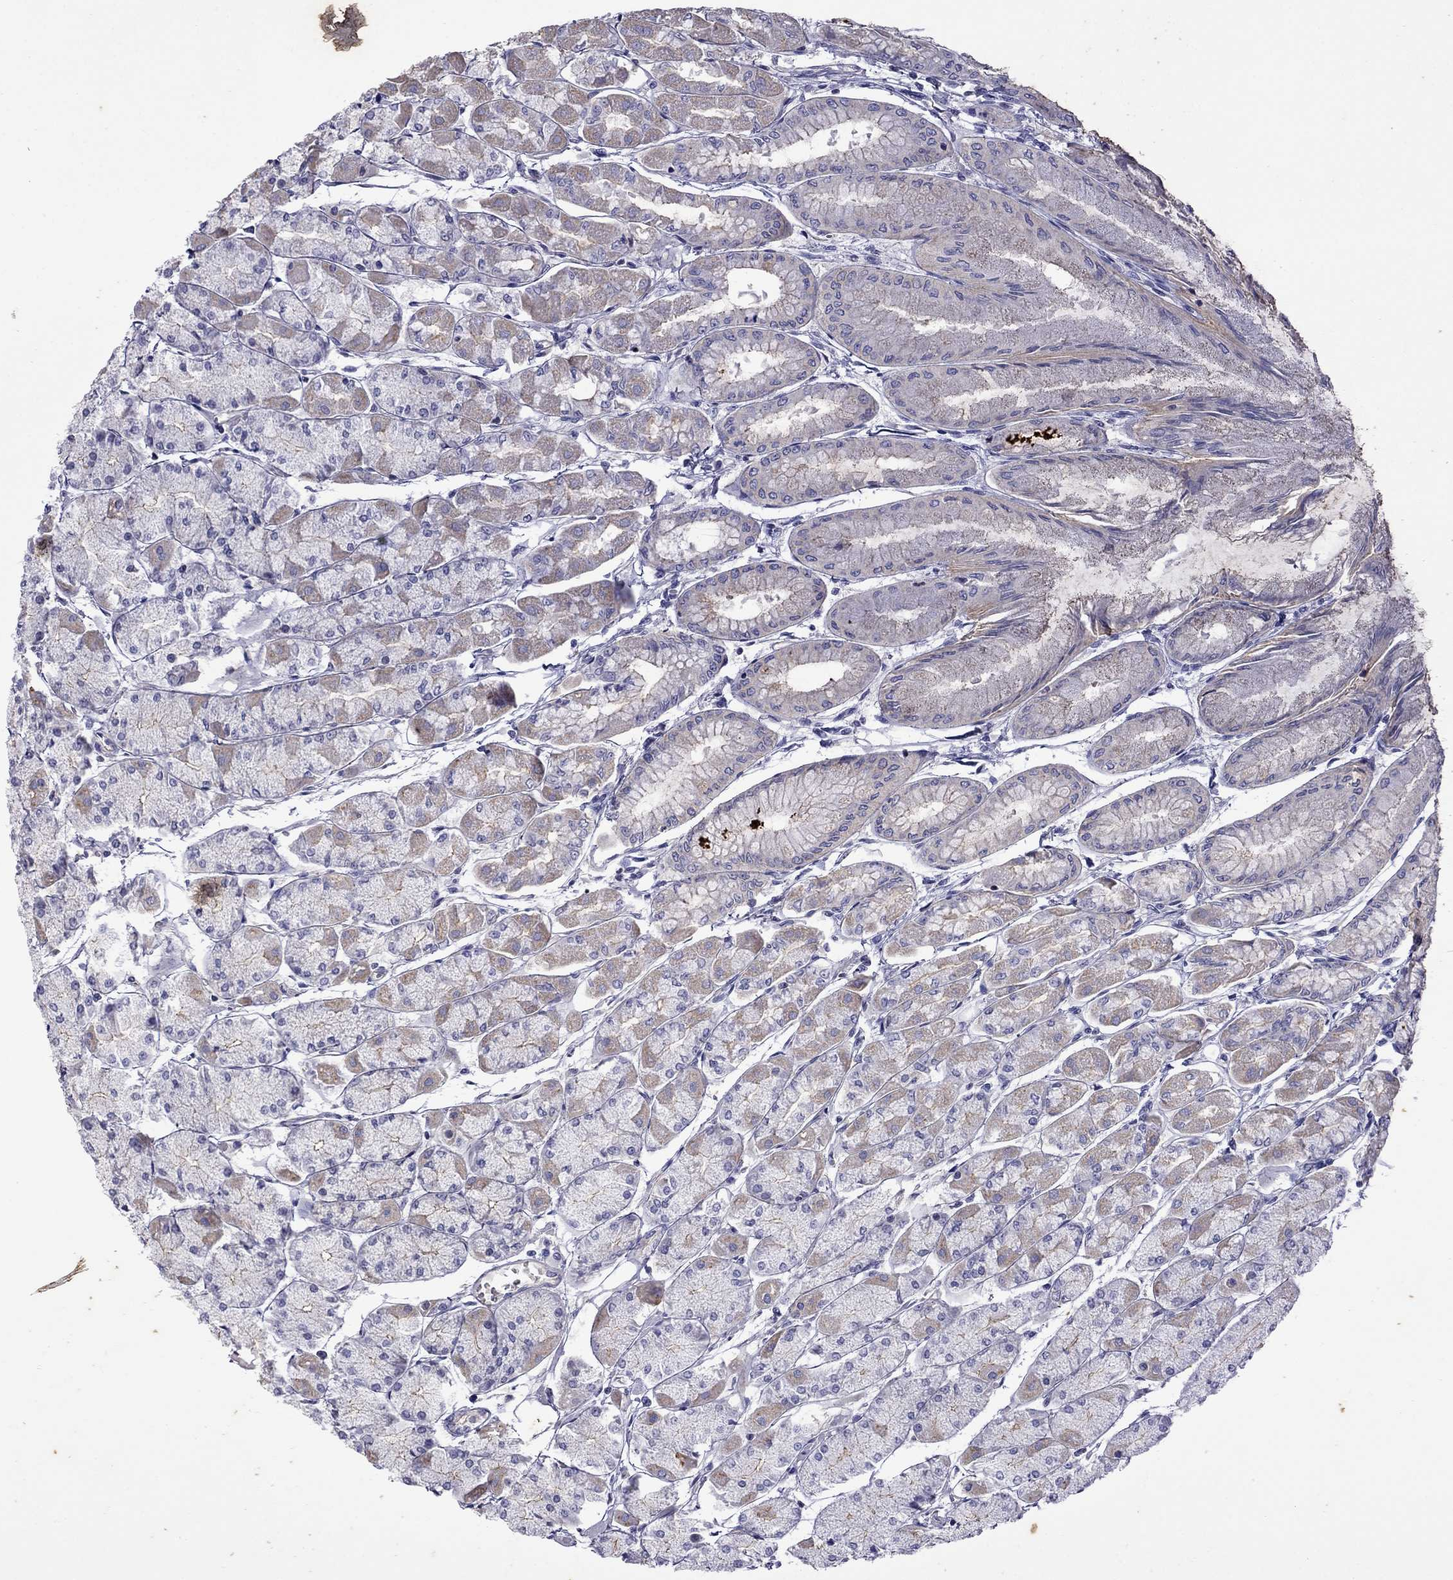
{"staining": {"intensity": "weak", "quantity": "<25%", "location": "cytoplasmic/membranous"}, "tissue": "stomach", "cell_type": "Glandular cells", "image_type": "normal", "snomed": [{"axis": "morphology", "description": "Normal tissue, NOS"}, {"axis": "topography", "description": "Stomach, upper"}], "caption": "High power microscopy histopathology image of an immunohistochemistry (IHC) histopathology image of unremarkable stomach, revealing no significant staining in glandular cells. (DAB (3,3'-diaminobenzidine) immunohistochemistry (IHC), high magnification).", "gene": "STAR", "patient": {"sex": "male", "age": 60}}